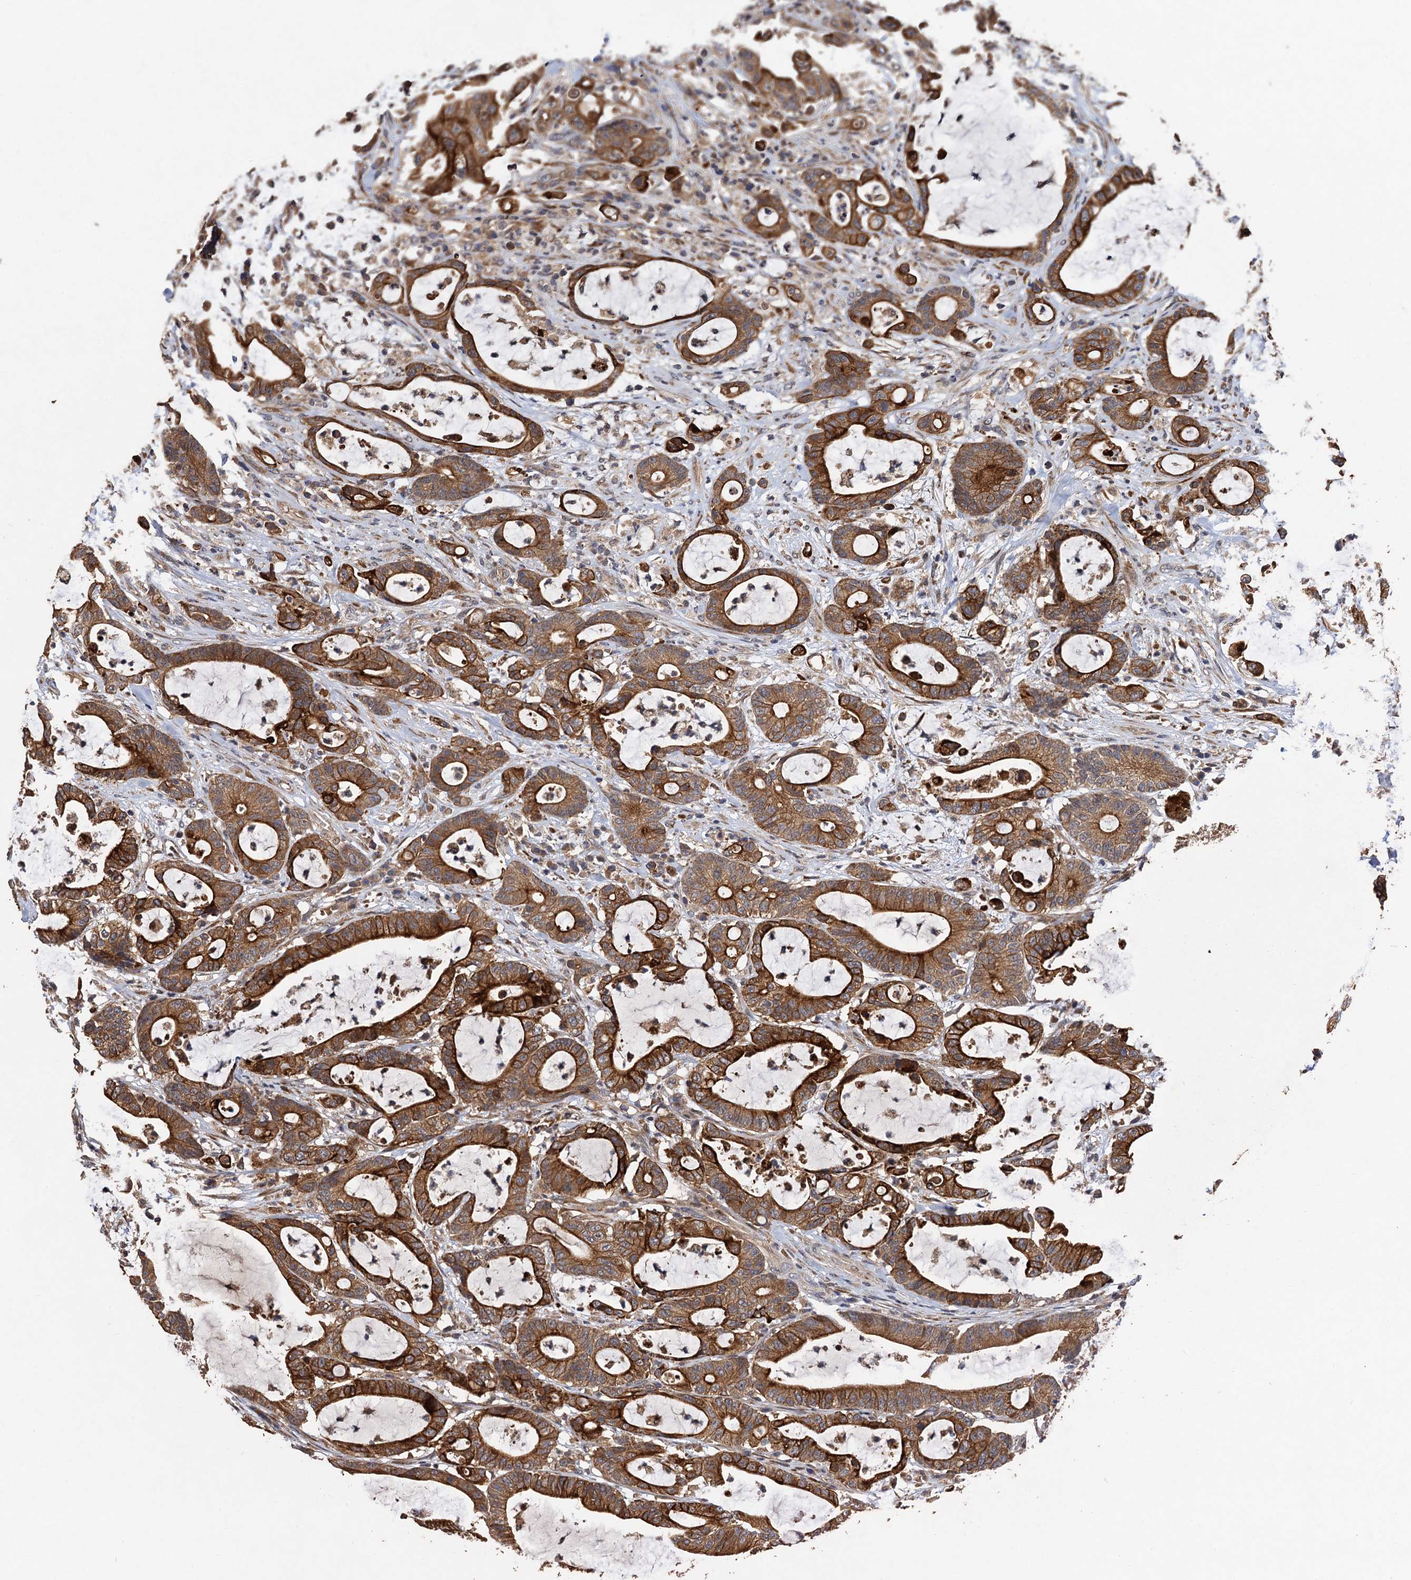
{"staining": {"intensity": "strong", "quantity": ">75%", "location": "cytoplasmic/membranous"}, "tissue": "colorectal cancer", "cell_type": "Tumor cells", "image_type": "cancer", "snomed": [{"axis": "morphology", "description": "Adenocarcinoma, NOS"}, {"axis": "topography", "description": "Colon"}], "caption": "This histopathology image demonstrates immunohistochemistry (IHC) staining of human colorectal adenocarcinoma, with high strong cytoplasmic/membranous expression in about >75% of tumor cells.", "gene": "TMEM39B", "patient": {"sex": "female", "age": 84}}